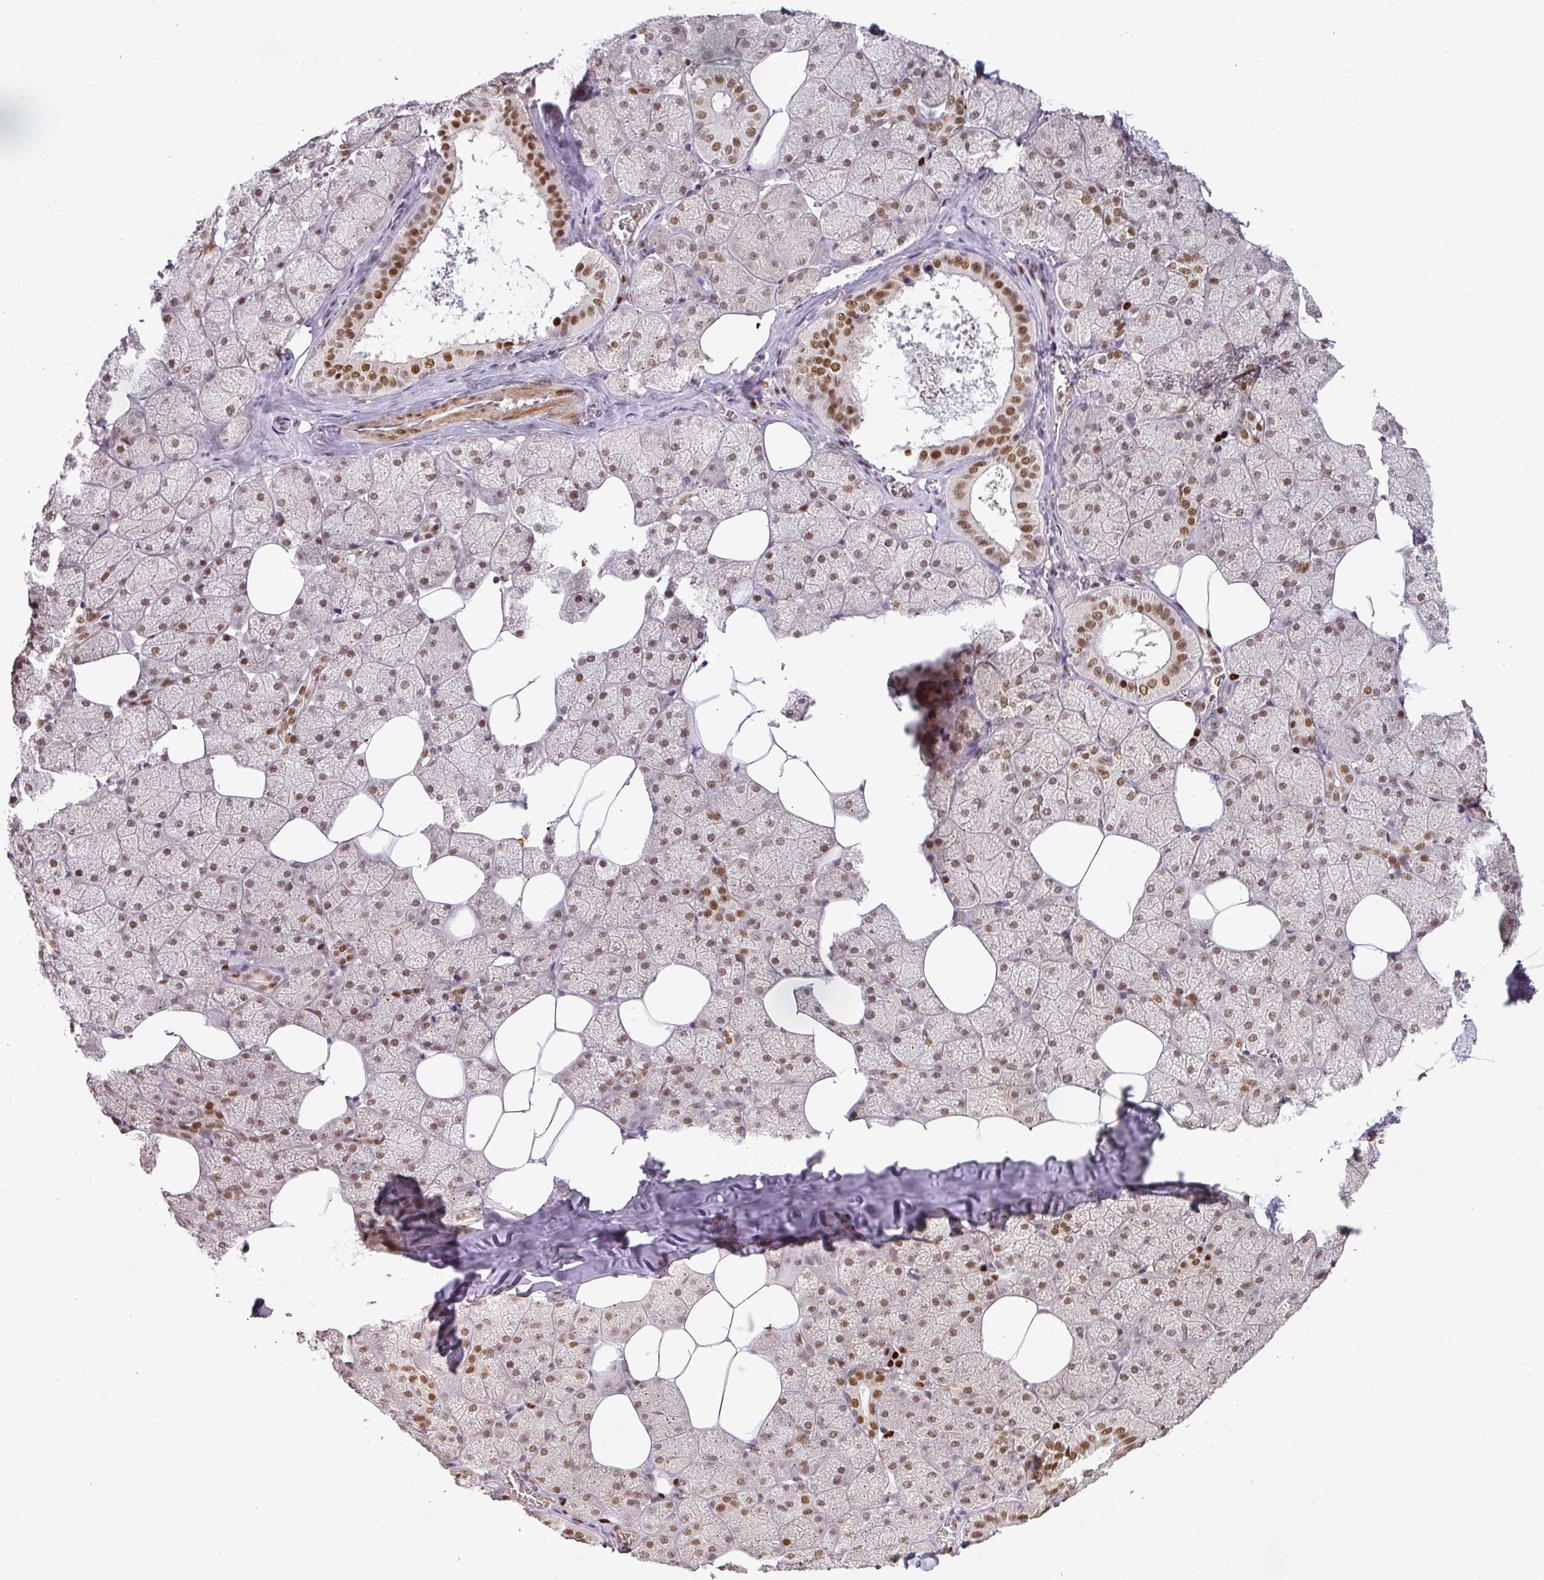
{"staining": {"intensity": "moderate", "quantity": ">75%", "location": "nuclear"}, "tissue": "salivary gland", "cell_type": "Glandular cells", "image_type": "normal", "snomed": [{"axis": "morphology", "description": "Normal tissue, NOS"}, {"axis": "topography", "description": "Salivary gland"}, {"axis": "topography", "description": "Peripheral nerve tissue"}], "caption": "Immunohistochemistry of normal human salivary gland exhibits medium levels of moderate nuclear staining in about >75% of glandular cells.", "gene": "GPRIN2", "patient": {"sex": "male", "age": 38}}